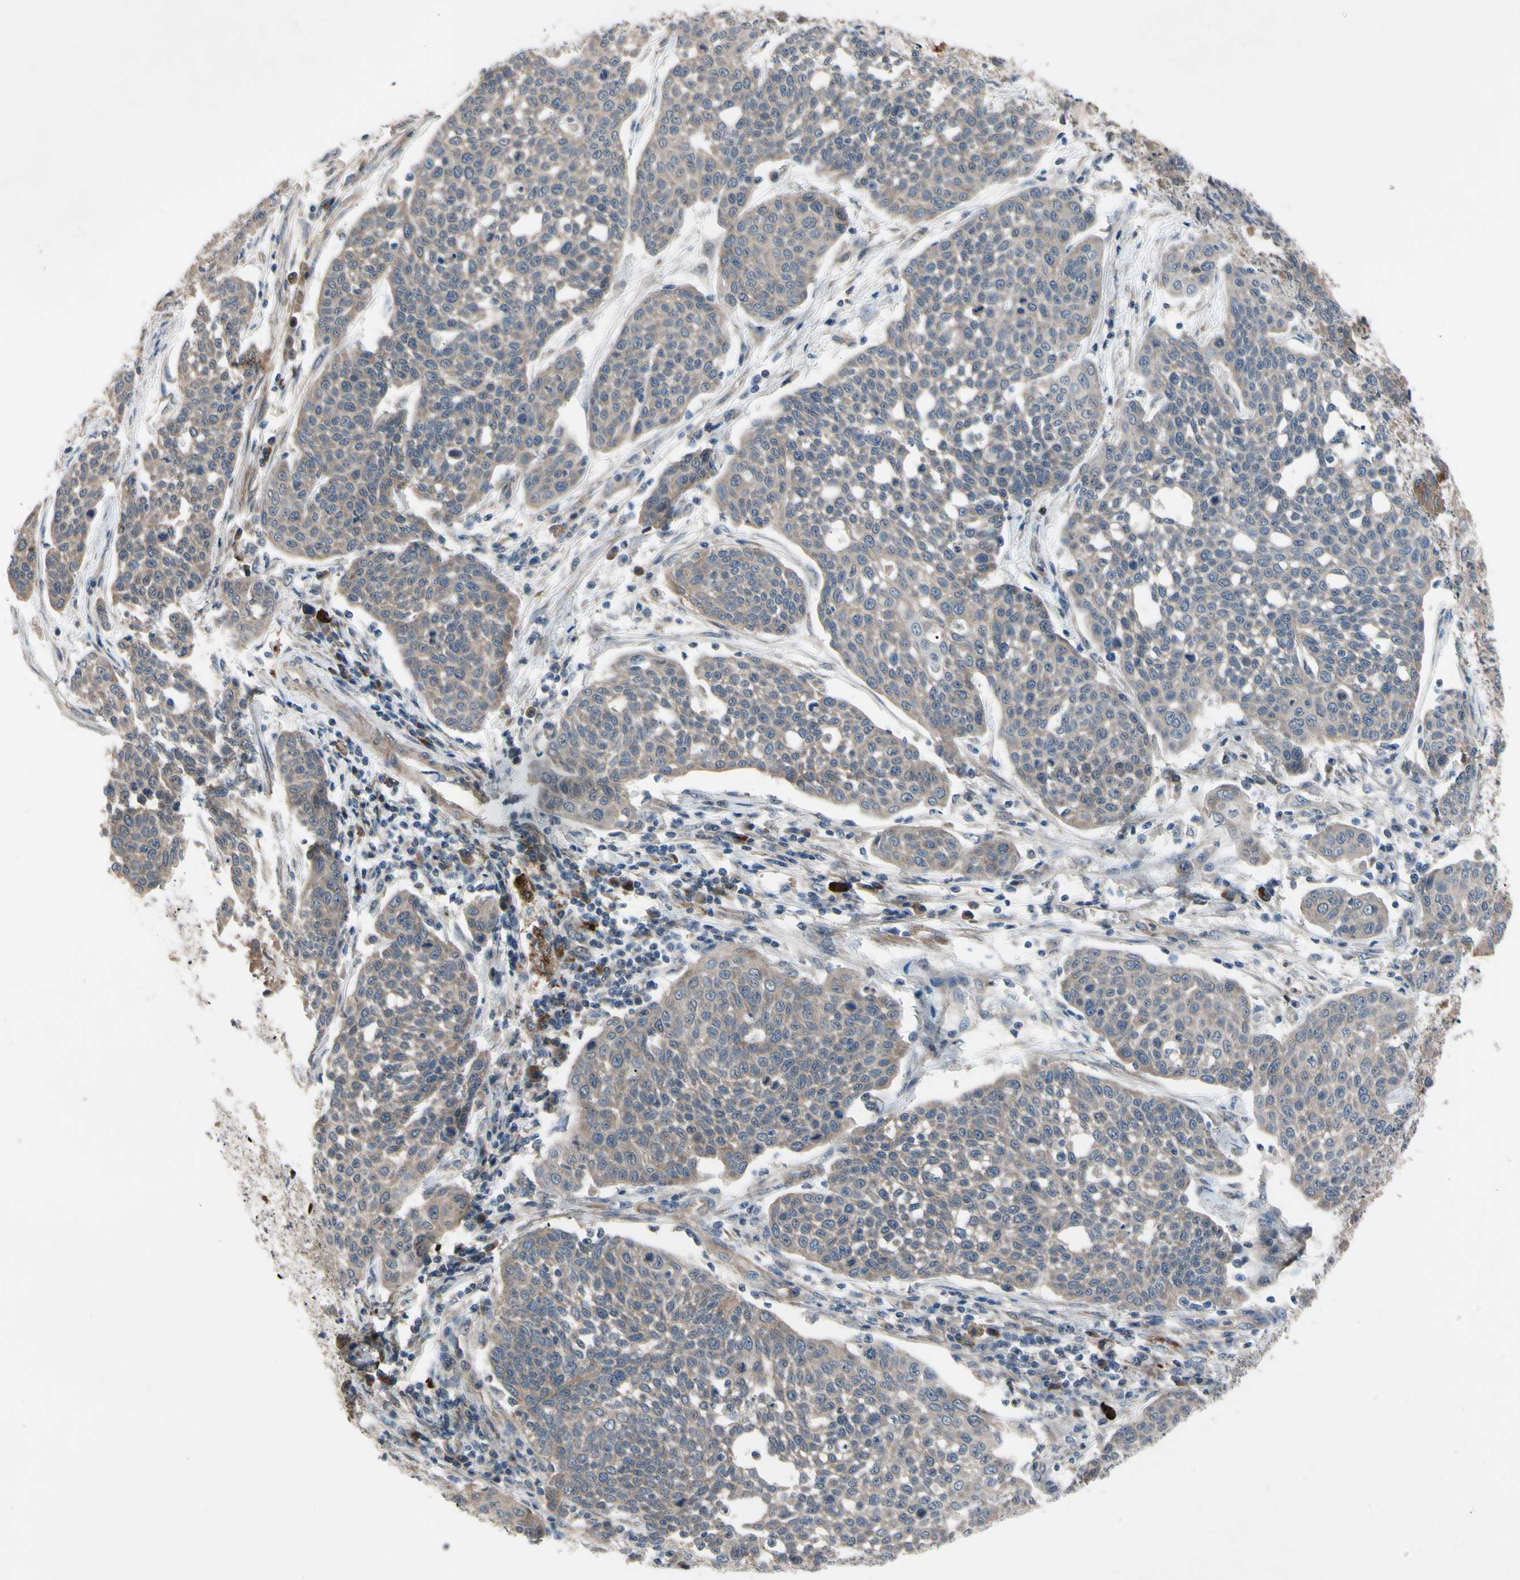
{"staining": {"intensity": "weak", "quantity": ">75%", "location": "cytoplasmic/membranous"}, "tissue": "cervical cancer", "cell_type": "Tumor cells", "image_type": "cancer", "snomed": [{"axis": "morphology", "description": "Squamous cell carcinoma, NOS"}, {"axis": "topography", "description": "Cervix"}], "caption": "DAB immunohistochemical staining of human cervical cancer exhibits weak cytoplasmic/membranous protein staining in about >75% of tumor cells.", "gene": "SVIL", "patient": {"sex": "female", "age": 34}}